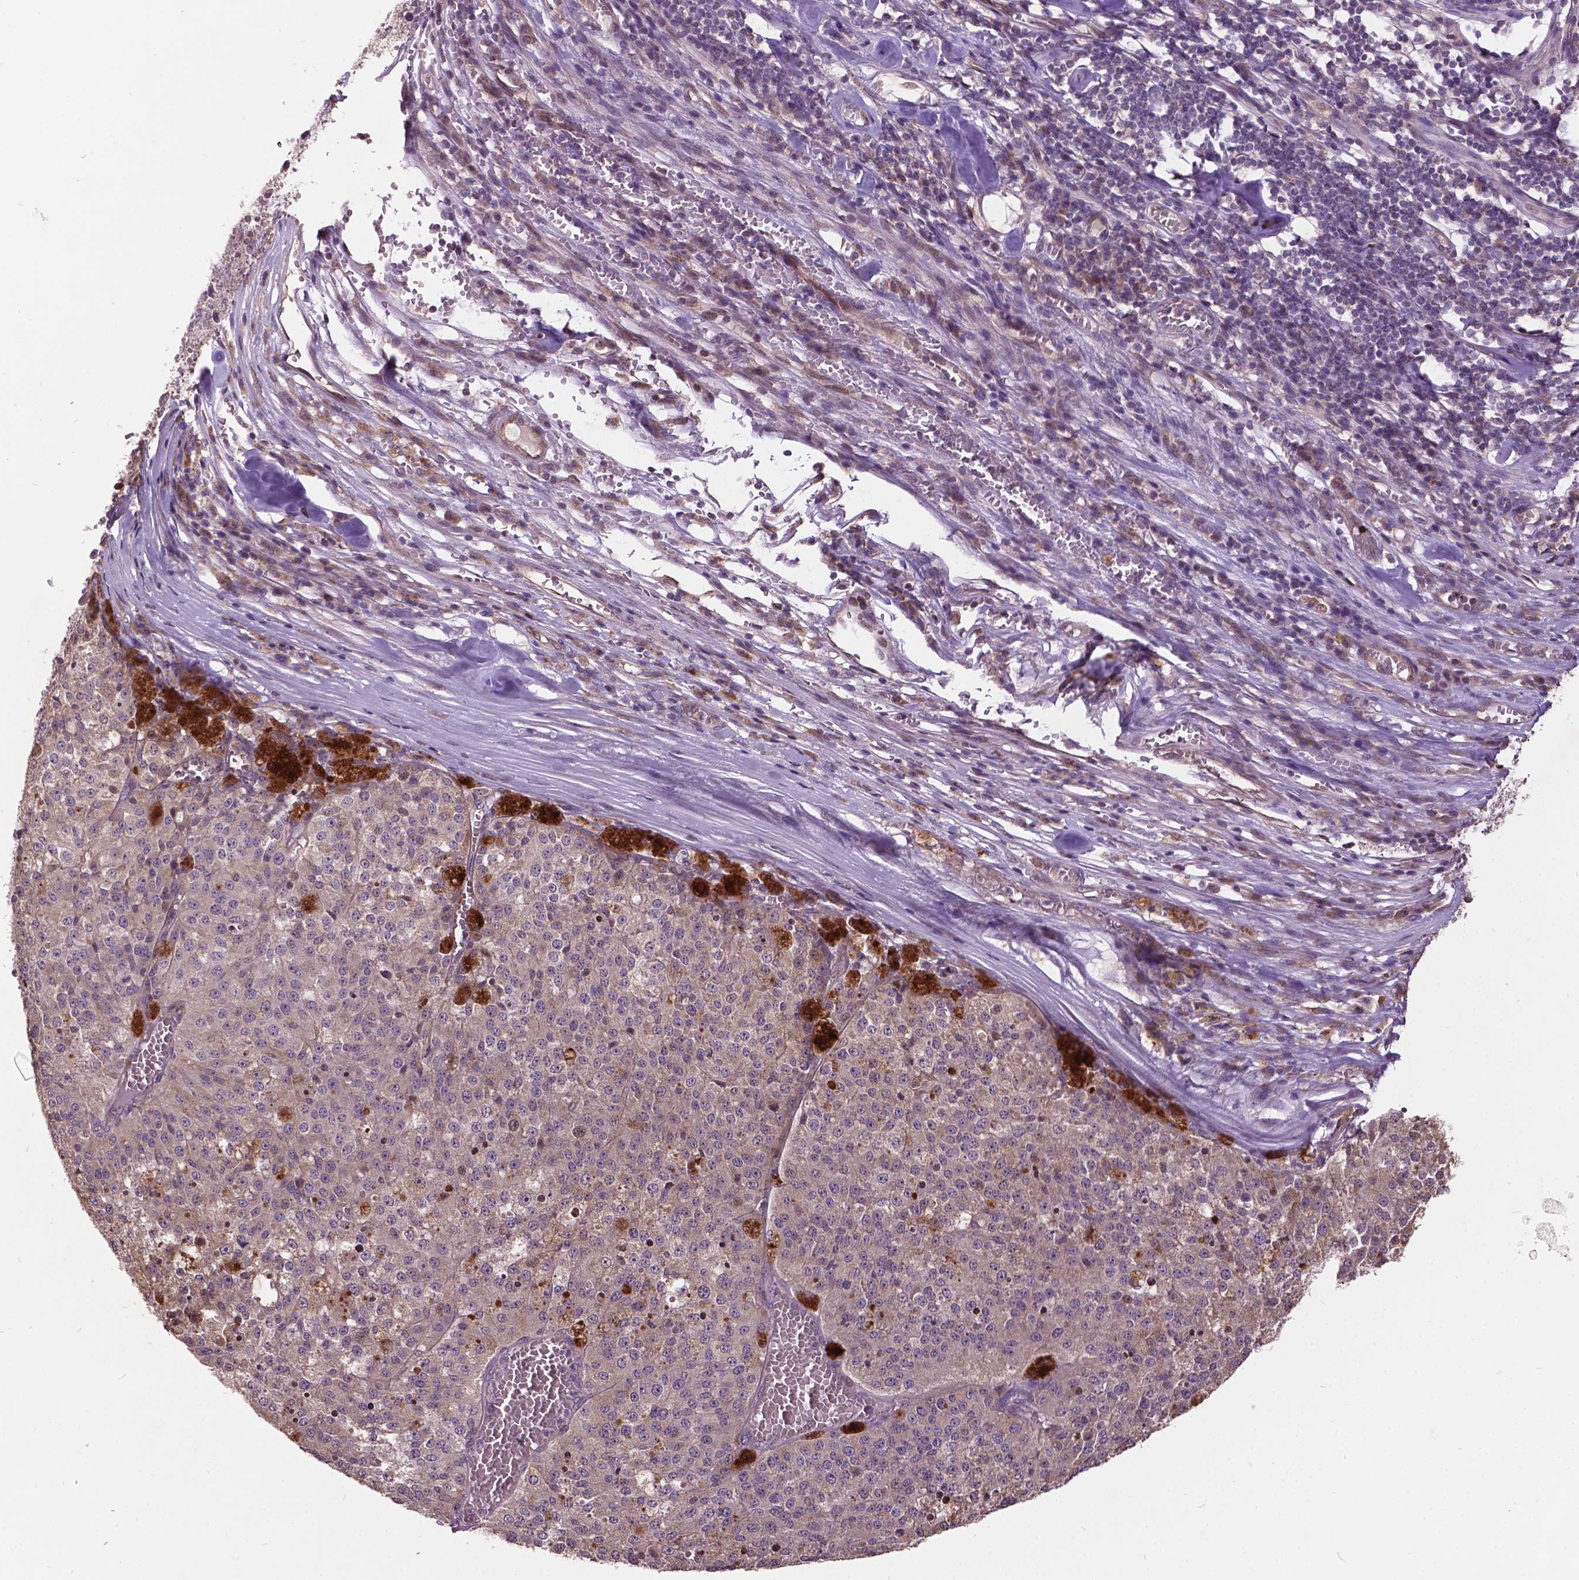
{"staining": {"intensity": "negative", "quantity": "none", "location": "none"}, "tissue": "melanoma", "cell_type": "Tumor cells", "image_type": "cancer", "snomed": [{"axis": "morphology", "description": "Malignant melanoma, Metastatic site"}, {"axis": "topography", "description": "Lymph node"}], "caption": "This is an immunohistochemistry (IHC) image of human melanoma. There is no staining in tumor cells.", "gene": "AP1S3", "patient": {"sex": "female", "age": 64}}